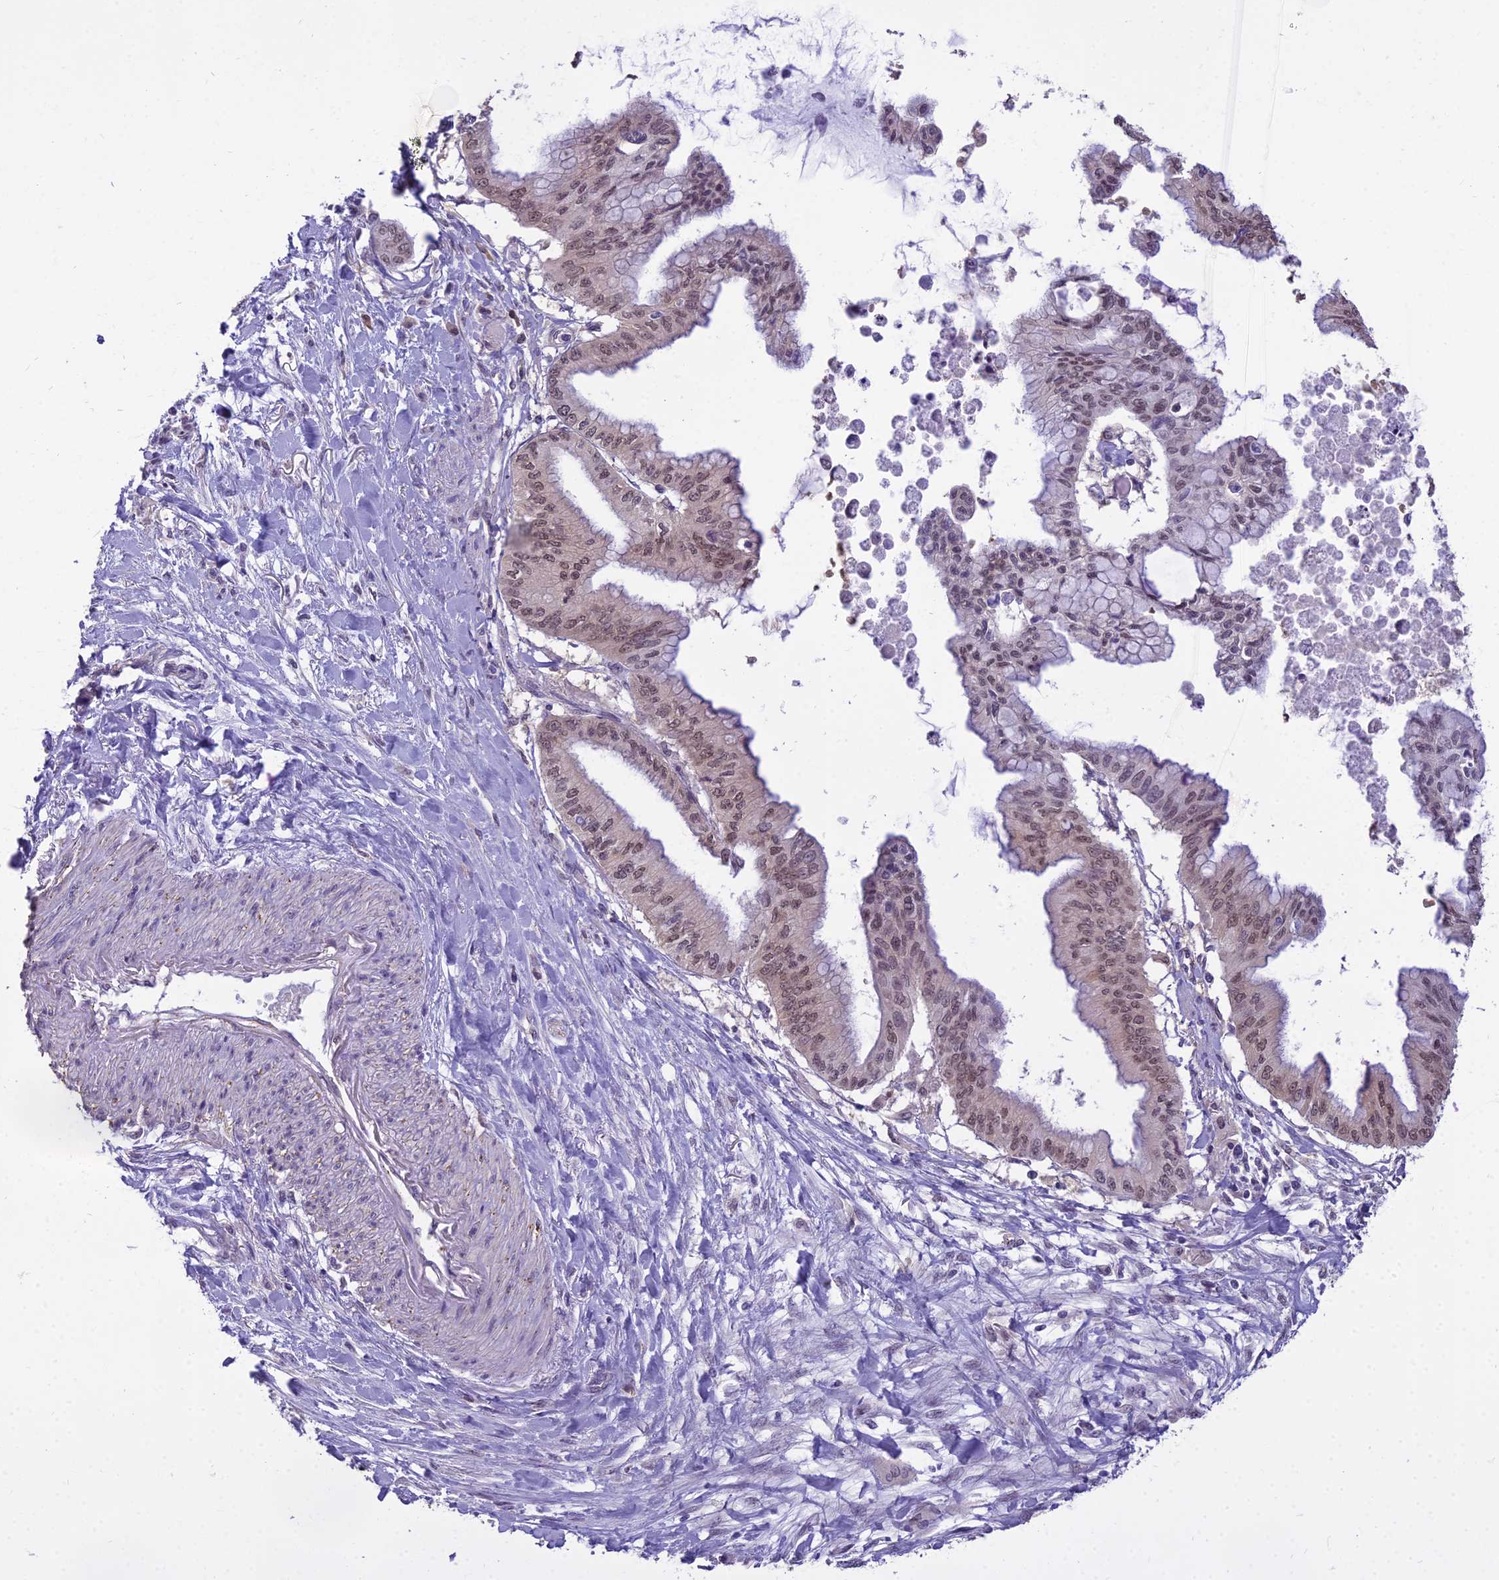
{"staining": {"intensity": "weak", "quantity": "25%-75%", "location": "nuclear"}, "tissue": "pancreatic cancer", "cell_type": "Tumor cells", "image_type": "cancer", "snomed": [{"axis": "morphology", "description": "Adenocarcinoma, NOS"}, {"axis": "topography", "description": "Pancreas"}], "caption": "An image showing weak nuclear expression in approximately 25%-75% of tumor cells in adenocarcinoma (pancreatic), as visualized by brown immunohistochemical staining.", "gene": "BLNK", "patient": {"sex": "male", "age": 46}}